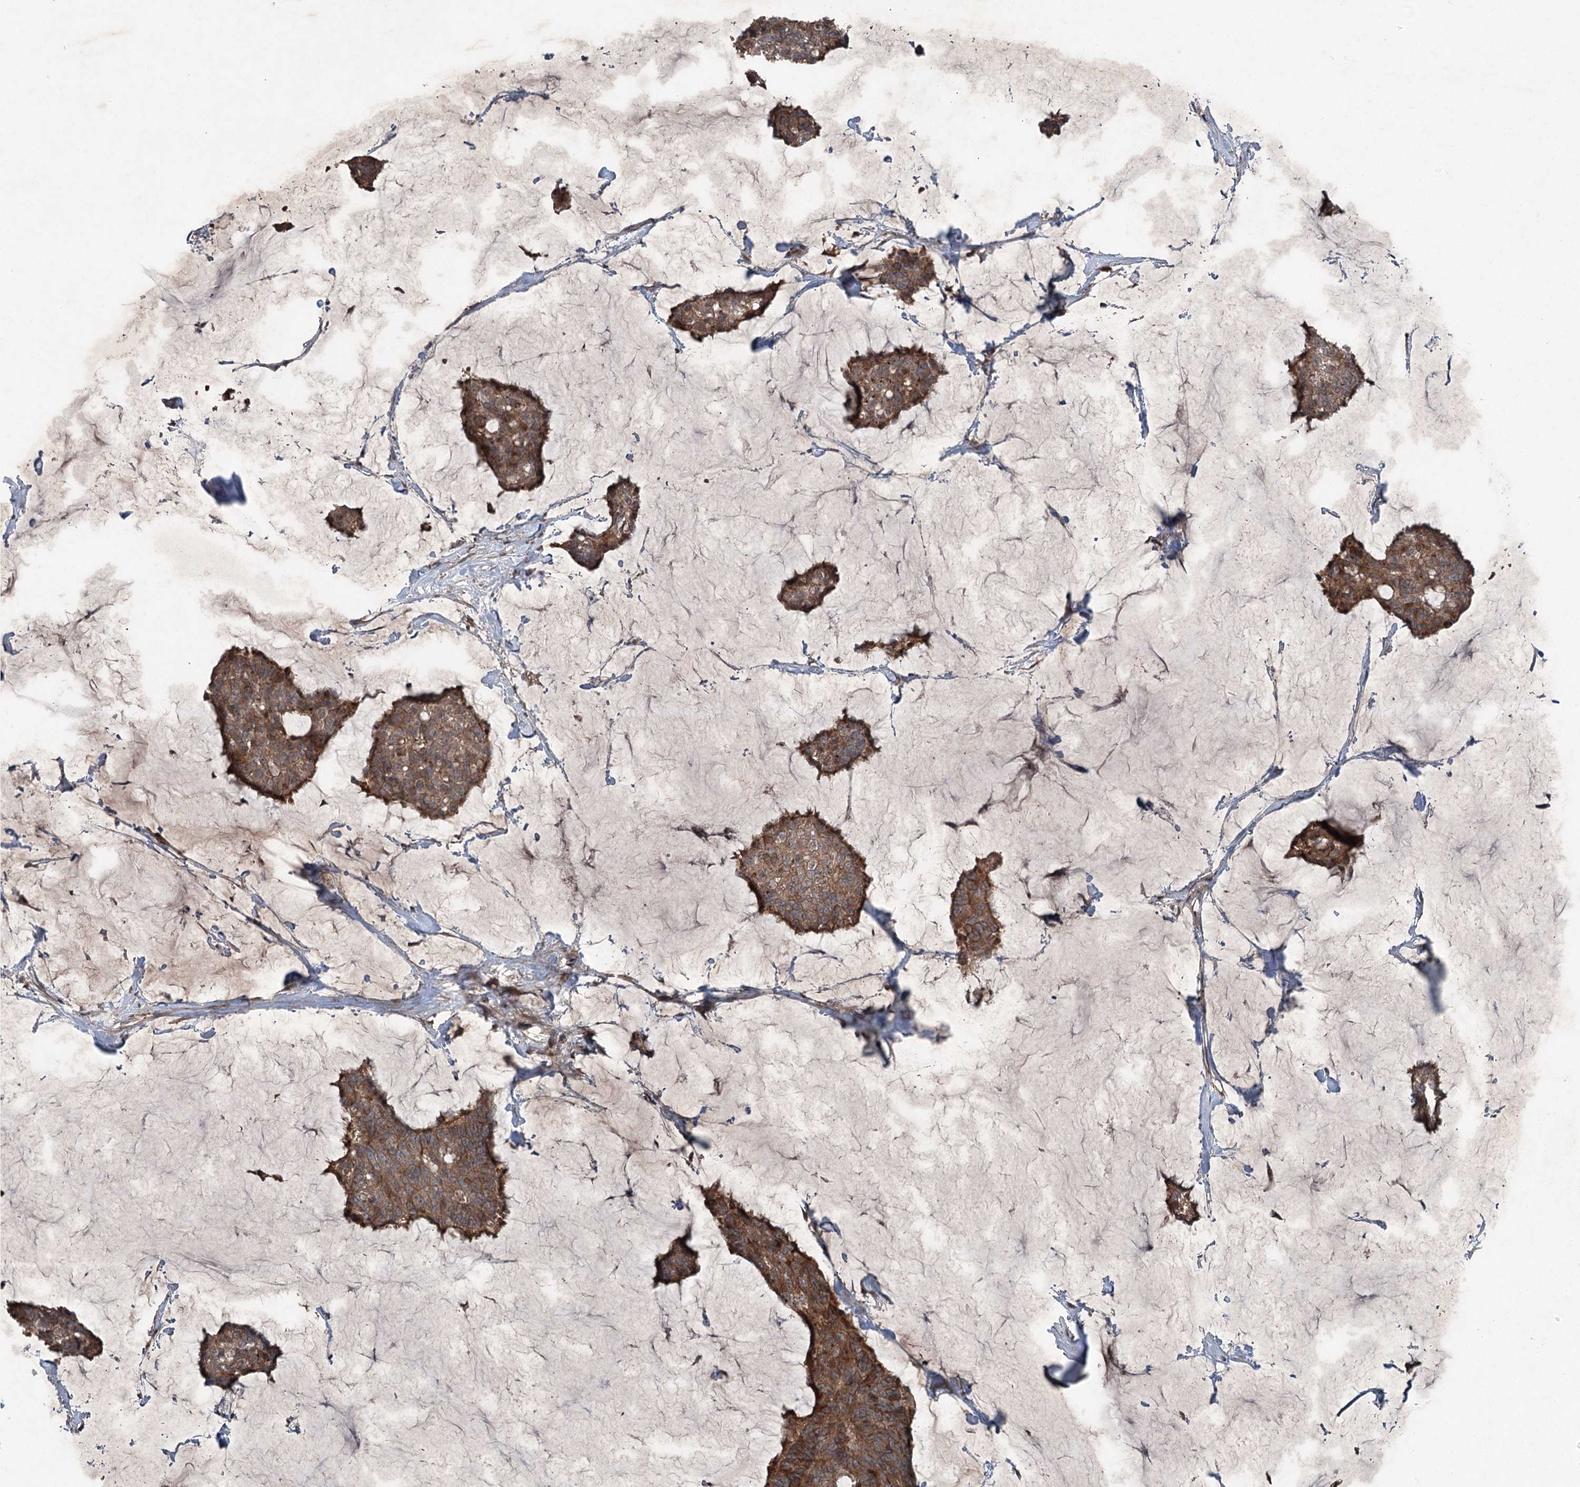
{"staining": {"intensity": "moderate", "quantity": ">75%", "location": "cytoplasmic/membranous"}, "tissue": "breast cancer", "cell_type": "Tumor cells", "image_type": "cancer", "snomed": [{"axis": "morphology", "description": "Duct carcinoma"}, {"axis": "topography", "description": "Breast"}], "caption": "About >75% of tumor cells in breast cancer reveal moderate cytoplasmic/membranous protein positivity as visualized by brown immunohistochemical staining.", "gene": "MAPK8IP2", "patient": {"sex": "female", "age": 93}}